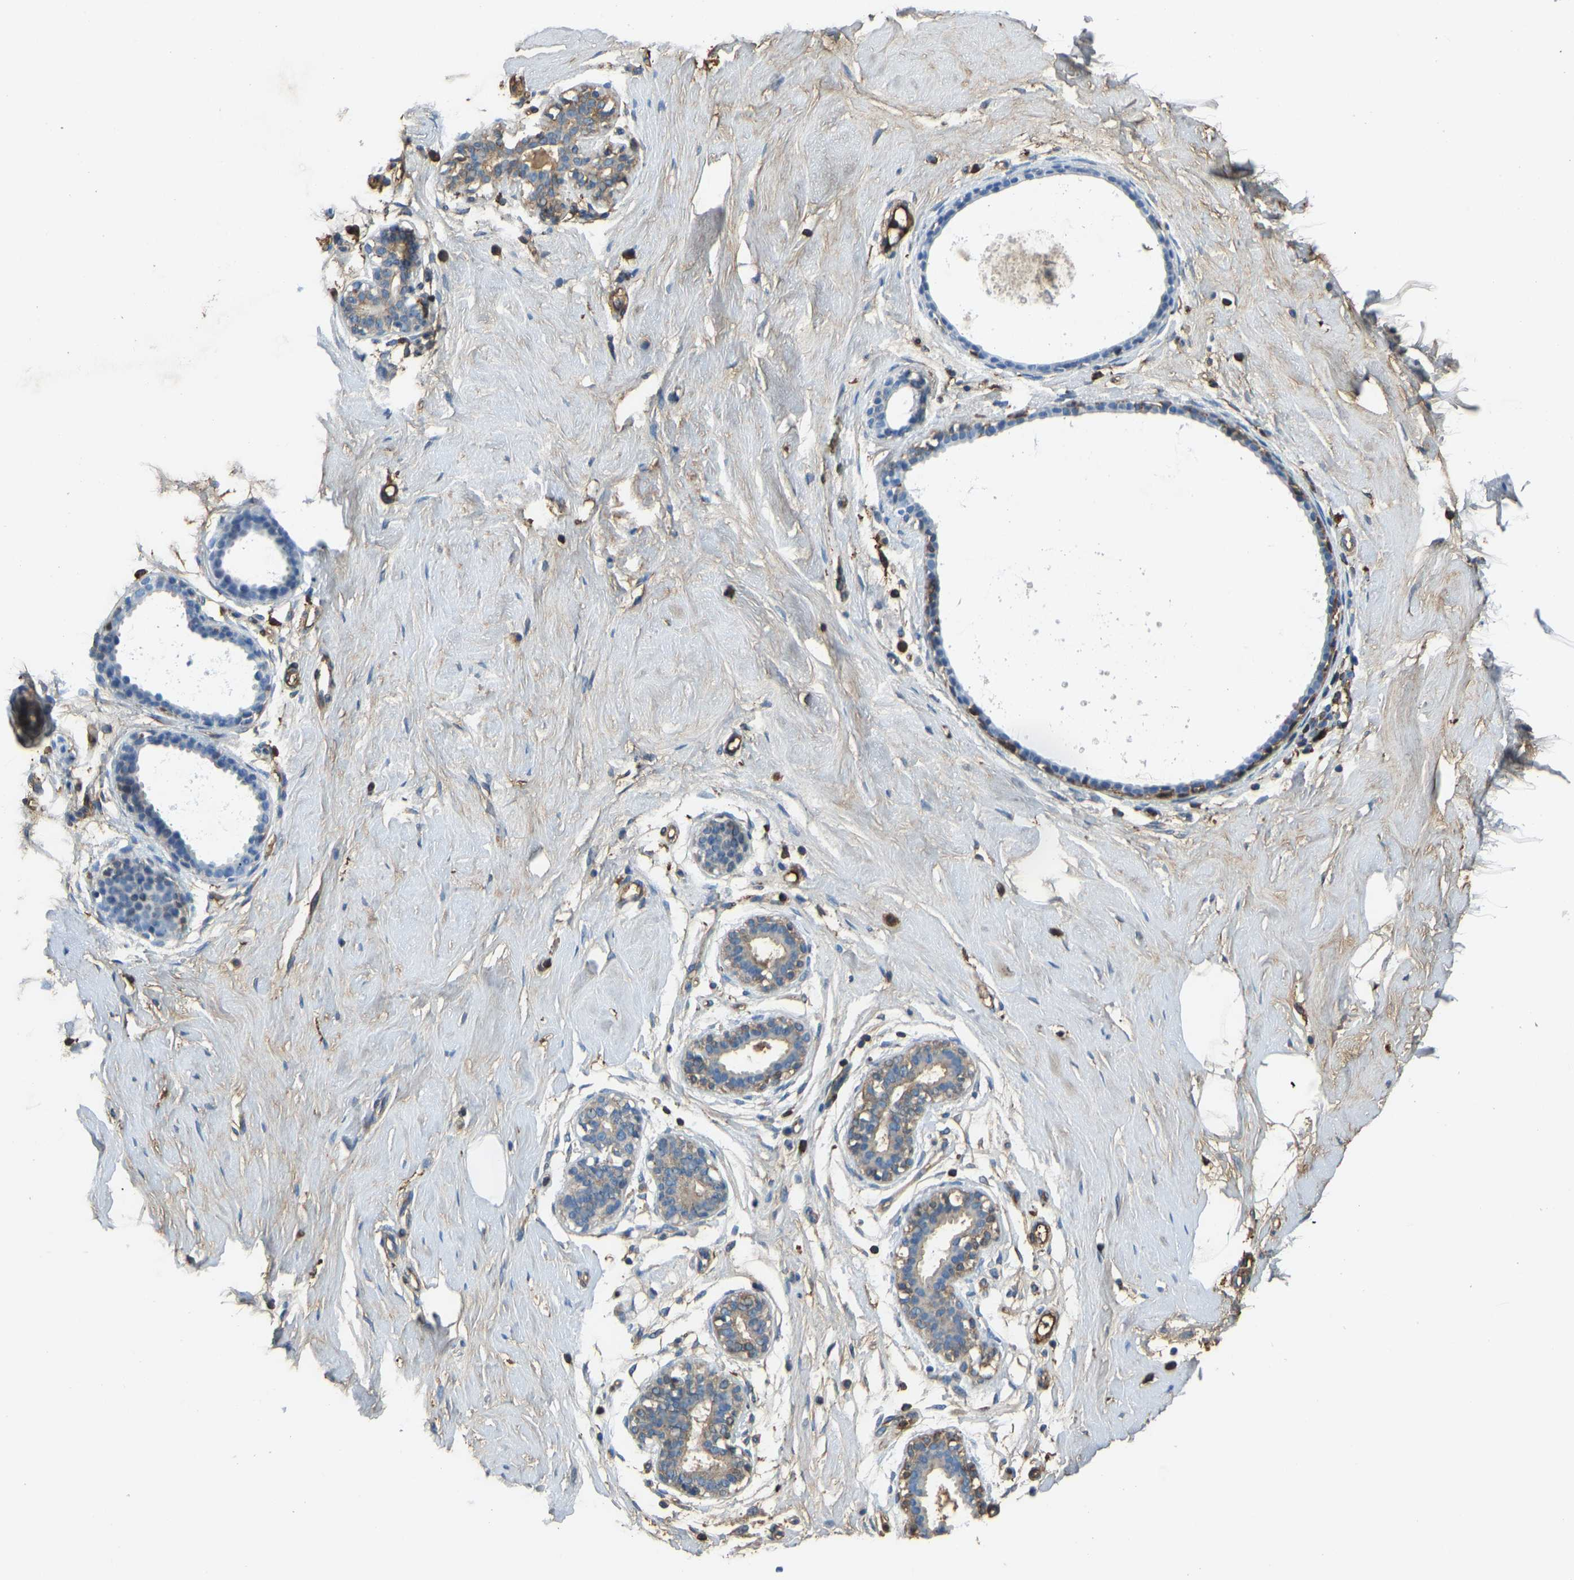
{"staining": {"intensity": "weak", "quantity": "25%-75%", "location": "cytoplasmic/membranous"}, "tissue": "breast", "cell_type": "Adipocytes", "image_type": "normal", "snomed": [{"axis": "morphology", "description": "Normal tissue, NOS"}, {"axis": "topography", "description": "Breast"}], "caption": "Brown immunohistochemical staining in unremarkable human breast shows weak cytoplasmic/membranous staining in approximately 25%-75% of adipocytes.", "gene": "THBS4", "patient": {"sex": "female", "age": 23}}